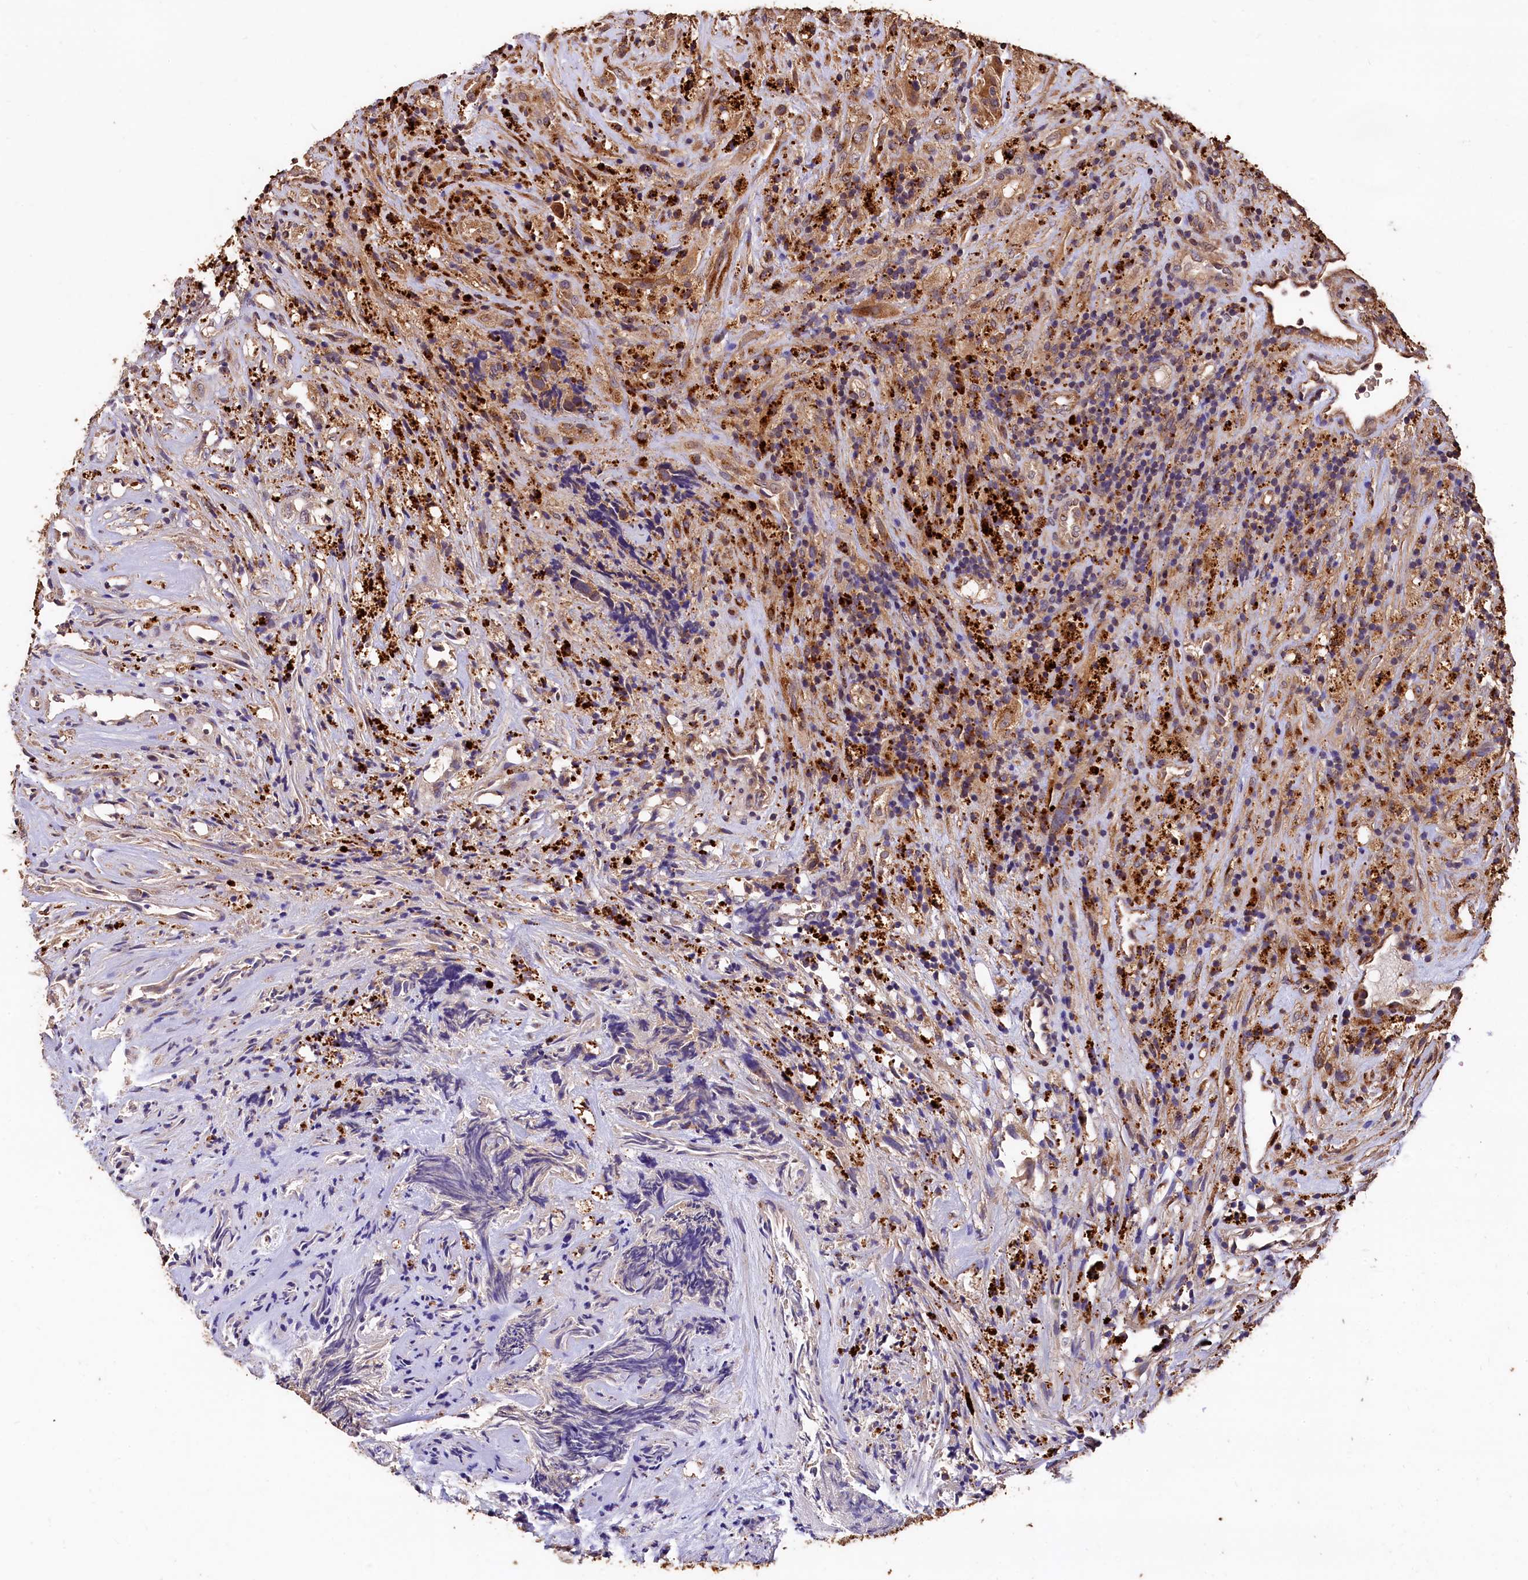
{"staining": {"intensity": "moderate", "quantity": "<25%", "location": "cytoplasmic/membranous"}, "tissue": "glioma", "cell_type": "Tumor cells", "image_type": "cancer", "snomed": [{"axis": "morphology", "description": "Glioma, malignant, High grade"}, {"axis": "topography", "description": "Brain"}], "caption": "Protein staining of malignant high-grade glioma tissue shows moderate cytoplasmic/membranous staining in approximately <25% of tumor cells. (Brightfield microscopy of DAB IHC at high magnification).", "gene": "LSM4", "patient": {"sex": "male", "age": 69}}